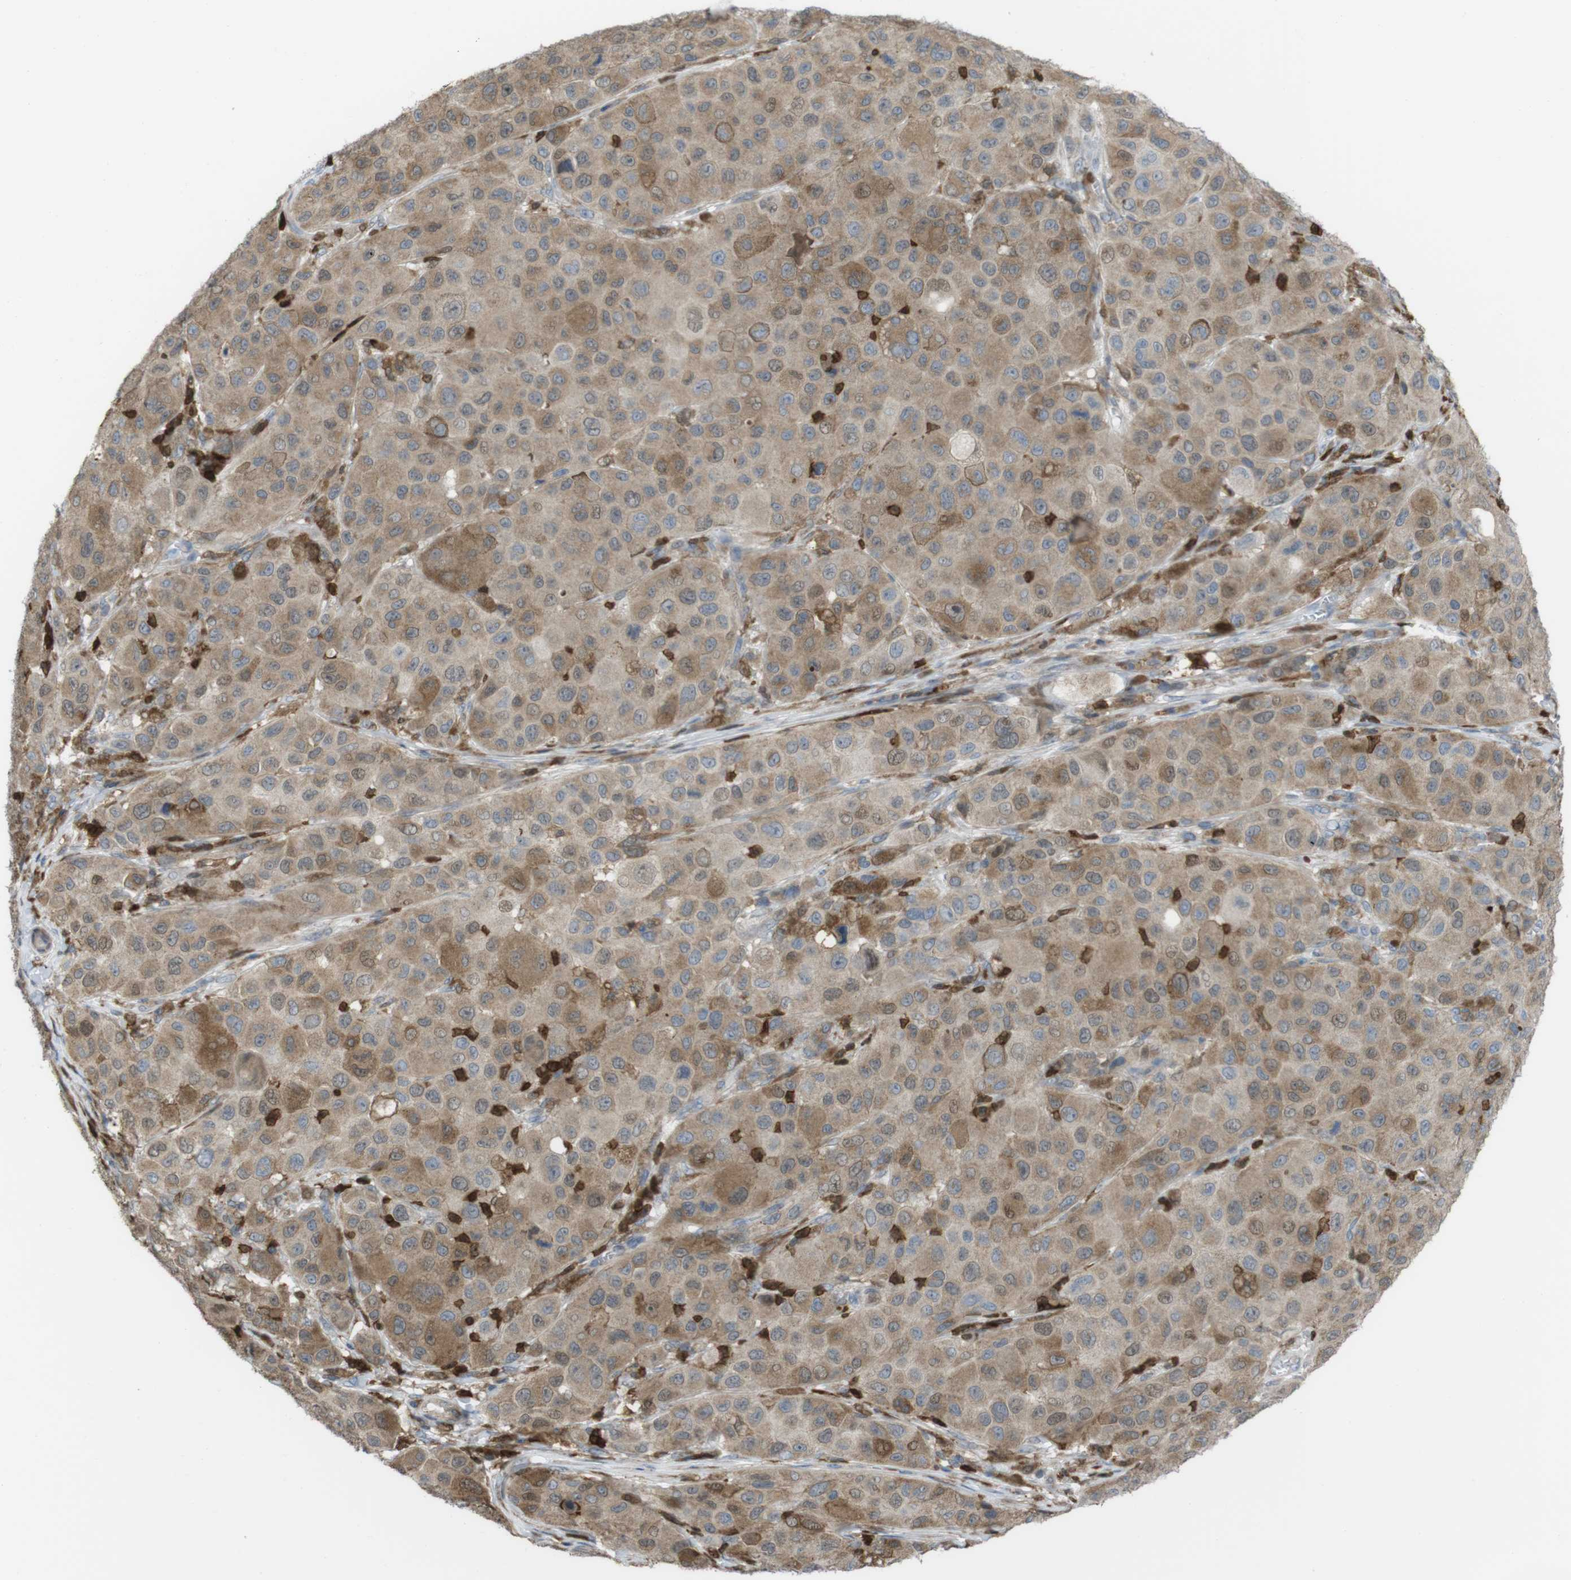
{"staining": {"intensity": "moderate", "quantity": ">75%", "location": "cytoplasmic/membranous"}, "tissue": "melanoma", "cell_type": "Tumor cells", "image_type": "cancer", "snomed": [{"axis": "morphology", "description": "Malignant melanoma, NOS"}, {"axis": "topography", "description": "Skin"}], "caption": "Protein expression analysis of melanoma shows moderate cytoplasmic/membranous staining in approximately >75% of tumor cells. (brown staining indicates protein expression, while blue staining denotes nuclei).", "gene": "PRKCD", "patient": {"sex": "male", "age": 96}}